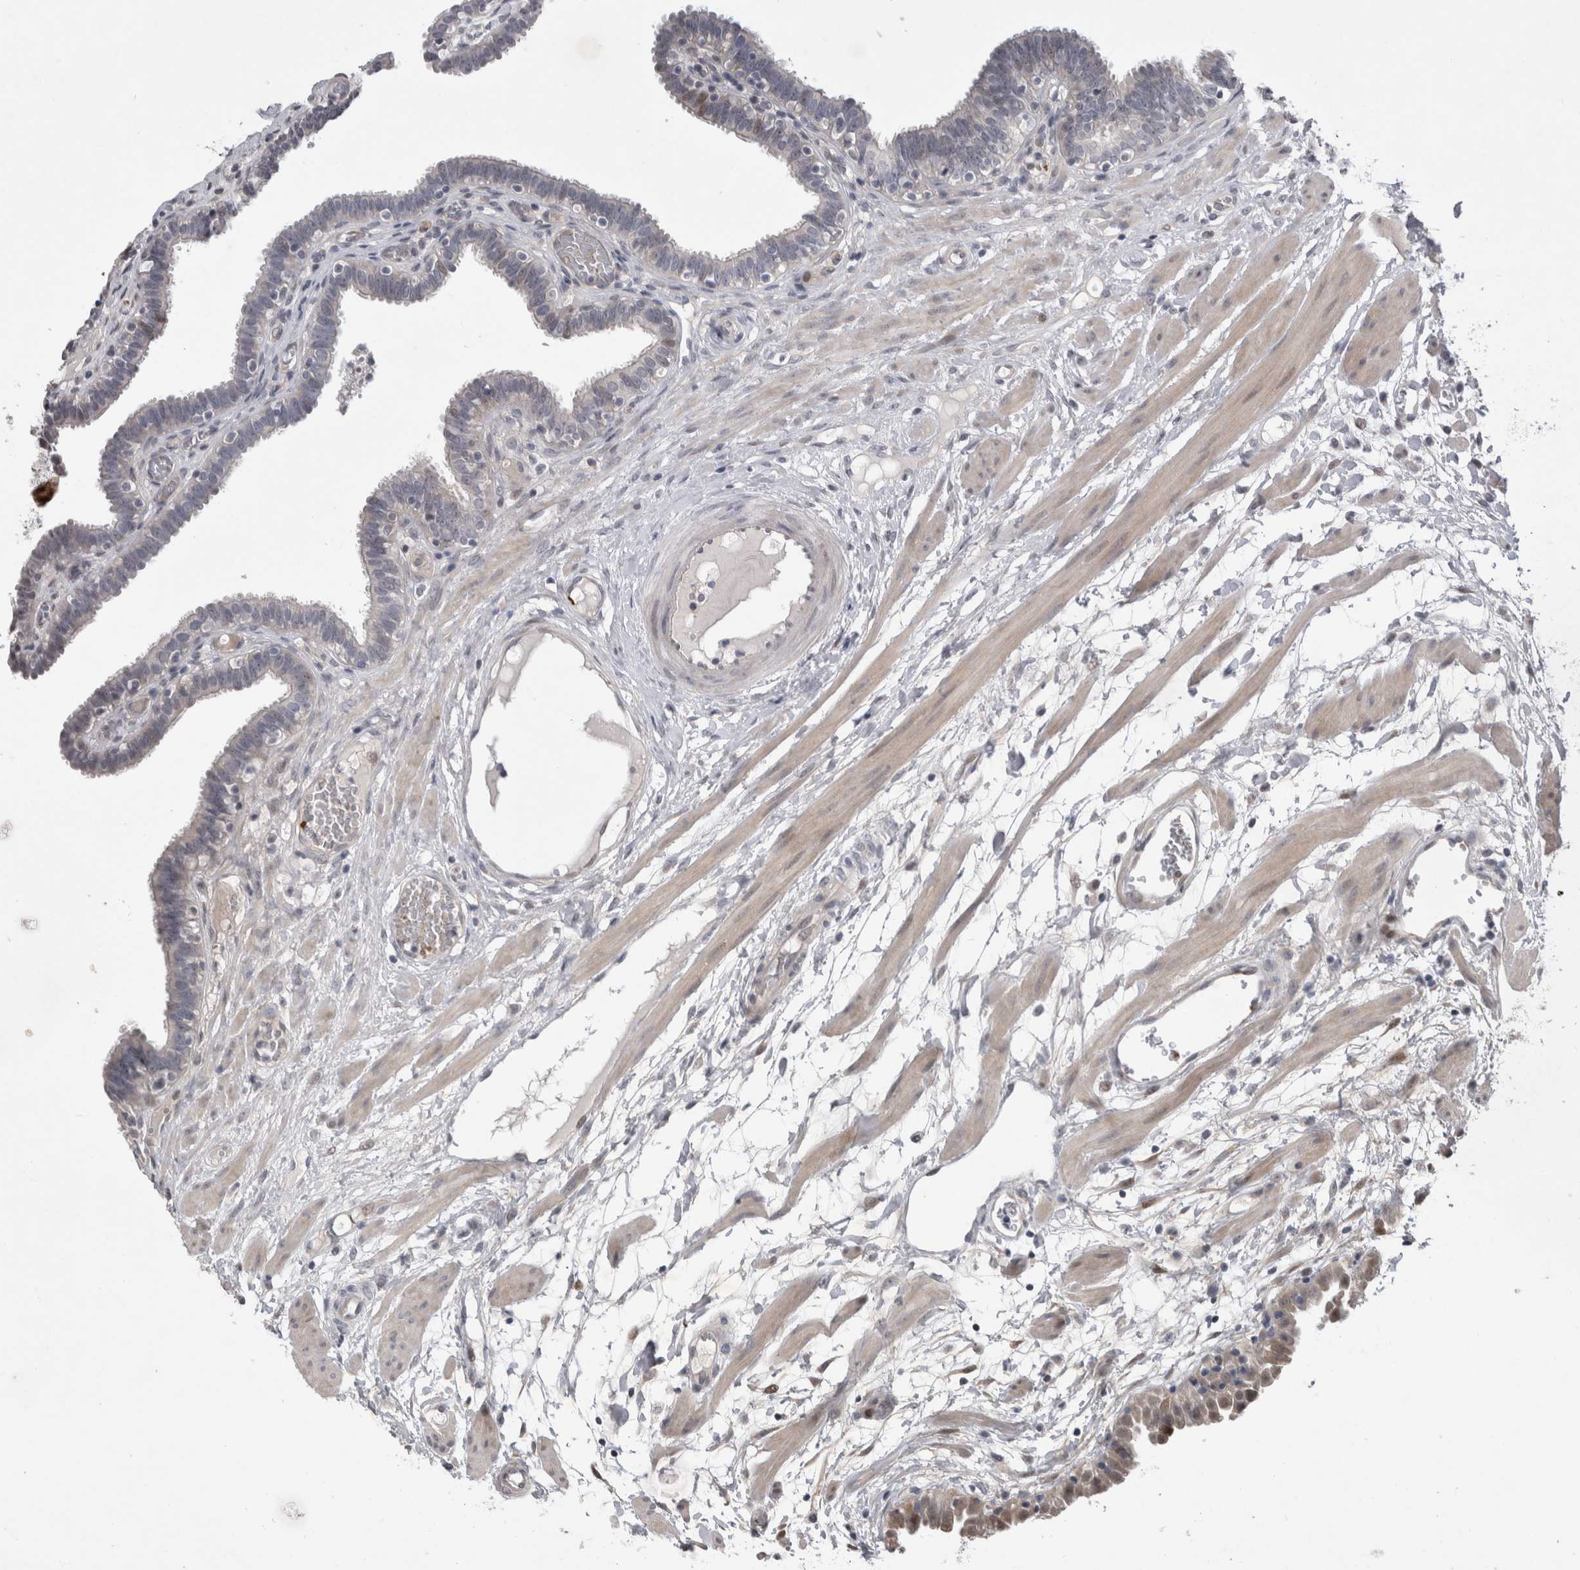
{"staining": {"intensity": "negative", "quantity": "none", "location": "none"}, "tissue": "fallopian tube", "cell_type": "Glandular cells", "image_type": "normal", "snomed": [{"axis": "morphology", "description": "Normal tissue, NOS"}, {"axis": "topography", "description": "Fallopian tube"}, {"axis": "topography", "description": "Placenta"}], "caption": "Histopathology image shows no protein expression in glandular cells of normal fallopian tube.", "gene": "IFI44", "patient": {"sex": "female", "age": 32}}